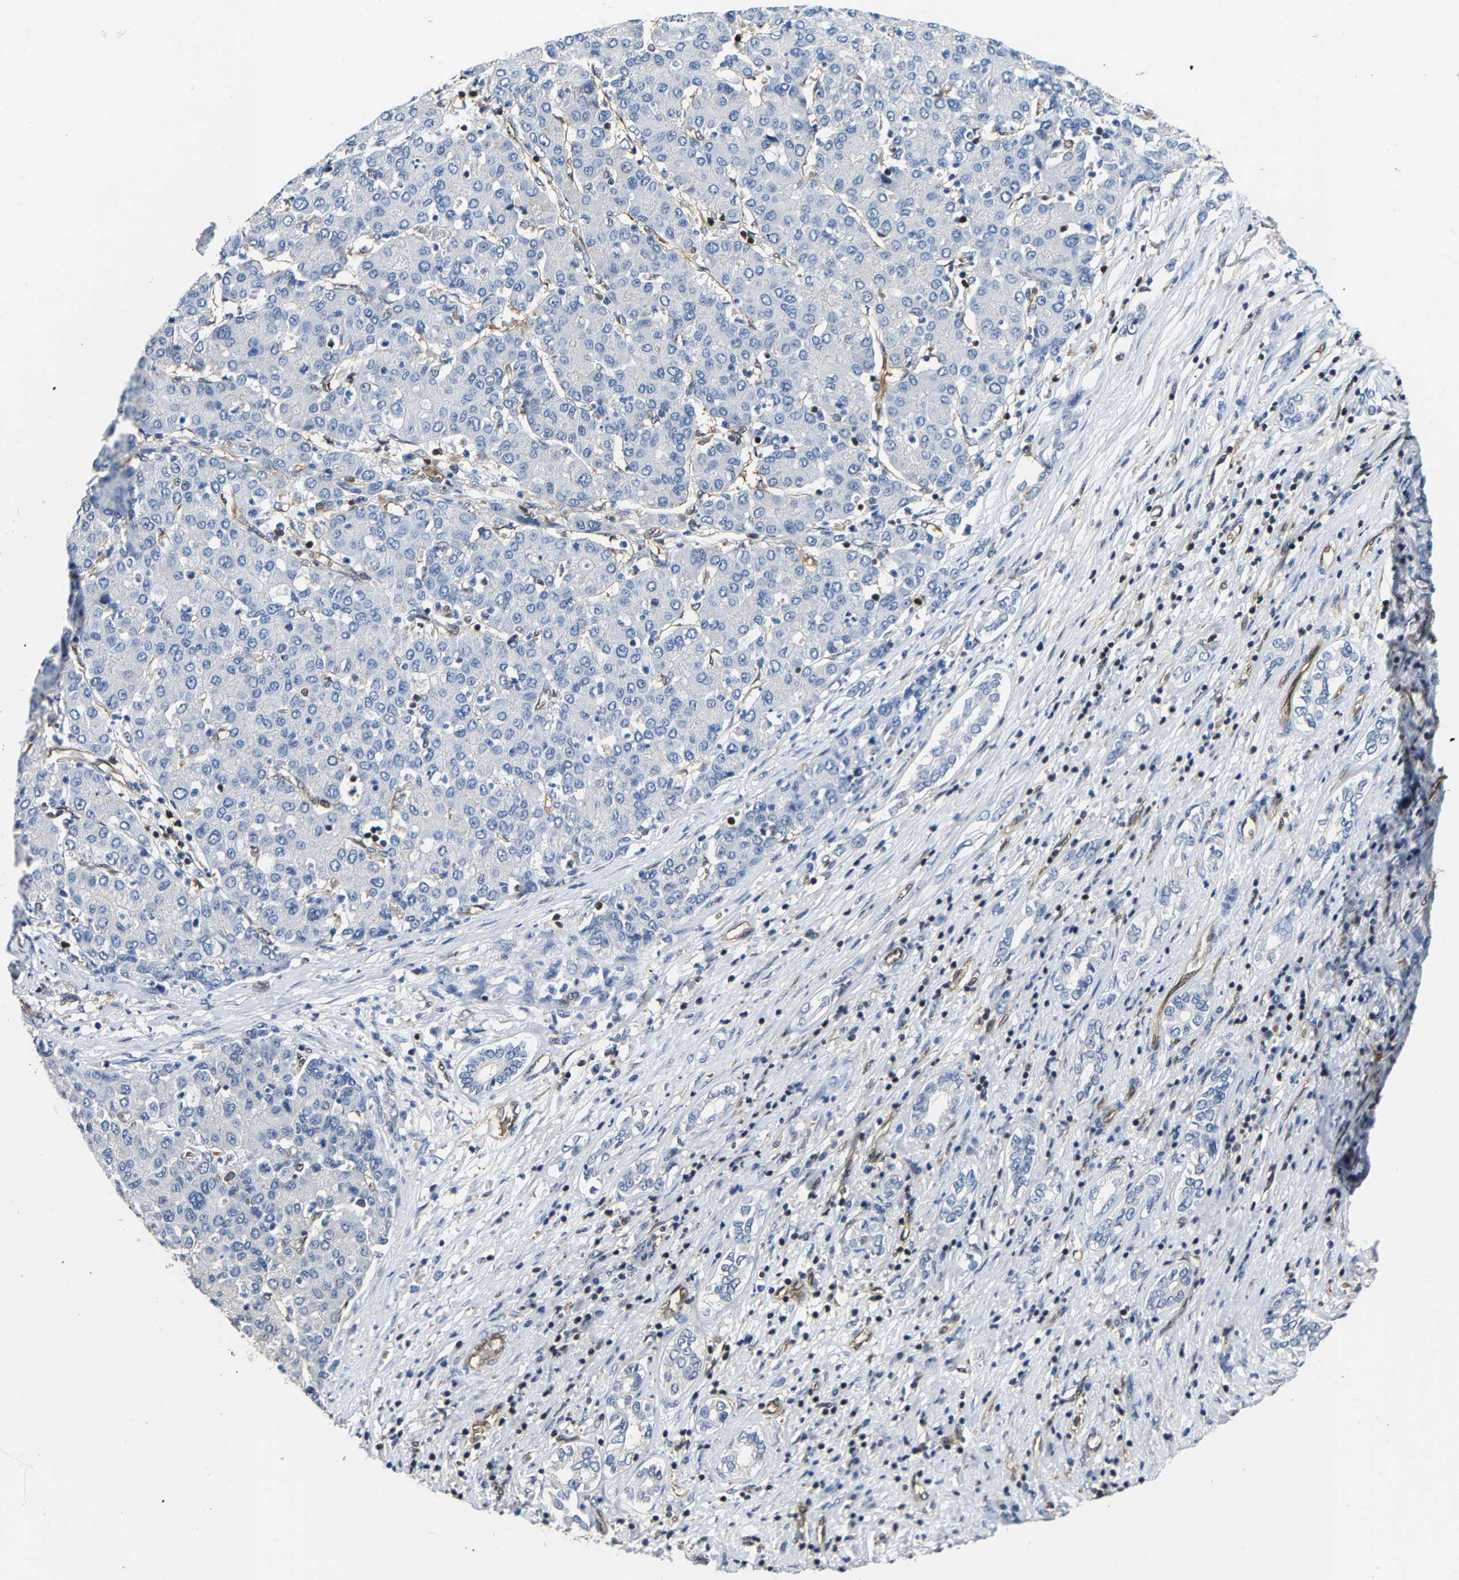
{"staining": {"intensity": "negative", "quantity": "none", "location": "none"}, "tissue": "liver cancer", "cell_type": "Tumor cells", "image_type": "cancer", "snomed": [{"axis": "morphology", "description": "Carcinoma, Hepatocellular, NOS"}, {"axis": "topography", "description": "Liver"}], "caption": "DAB immunohistochemical staining of human hepatocellular carcinoma (liver) shows no significant staining in tumor cells. The staining is performed using DAB brown chromogen with nuclei counter-stained in using hematoxylin.", "gene": "GIMAP7", "patient": {"sex": "male", "age": 65}}